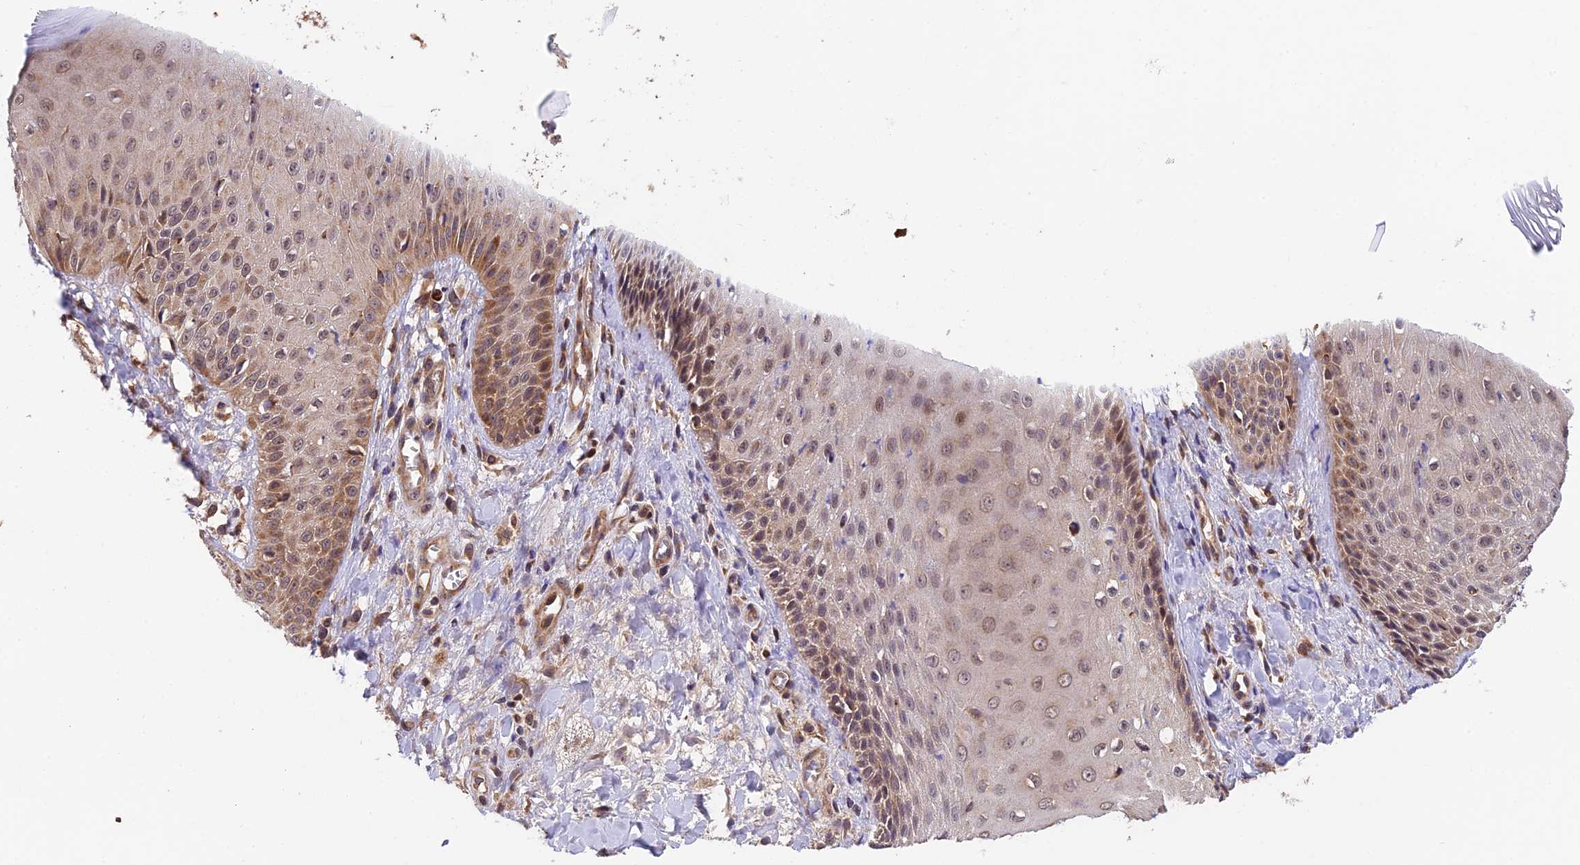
{"staining": {"intensity": "moderate", "quantity": "<25%", "location": "cytoplasmic/membranous"}, "tissue": "skin", "cell_type": "Epidermal cells", "image_type": "normal", "snomed": [{"axis": "morphology", "description": "Normal tissue, NOS"}, {"axis": "morphology", "description": "Inflammation, NOS"}, {"axis": "topography", "description": "Soft tissue"}, {"axis": "topography", "description": "Anal"}], "caption": "Normal skin demonstrates moderate cytoplasmic/membranous staining in about <25% of epidermal cells.", "gene": "MNS1", "patient": {"sex": "female", "age": 15}}